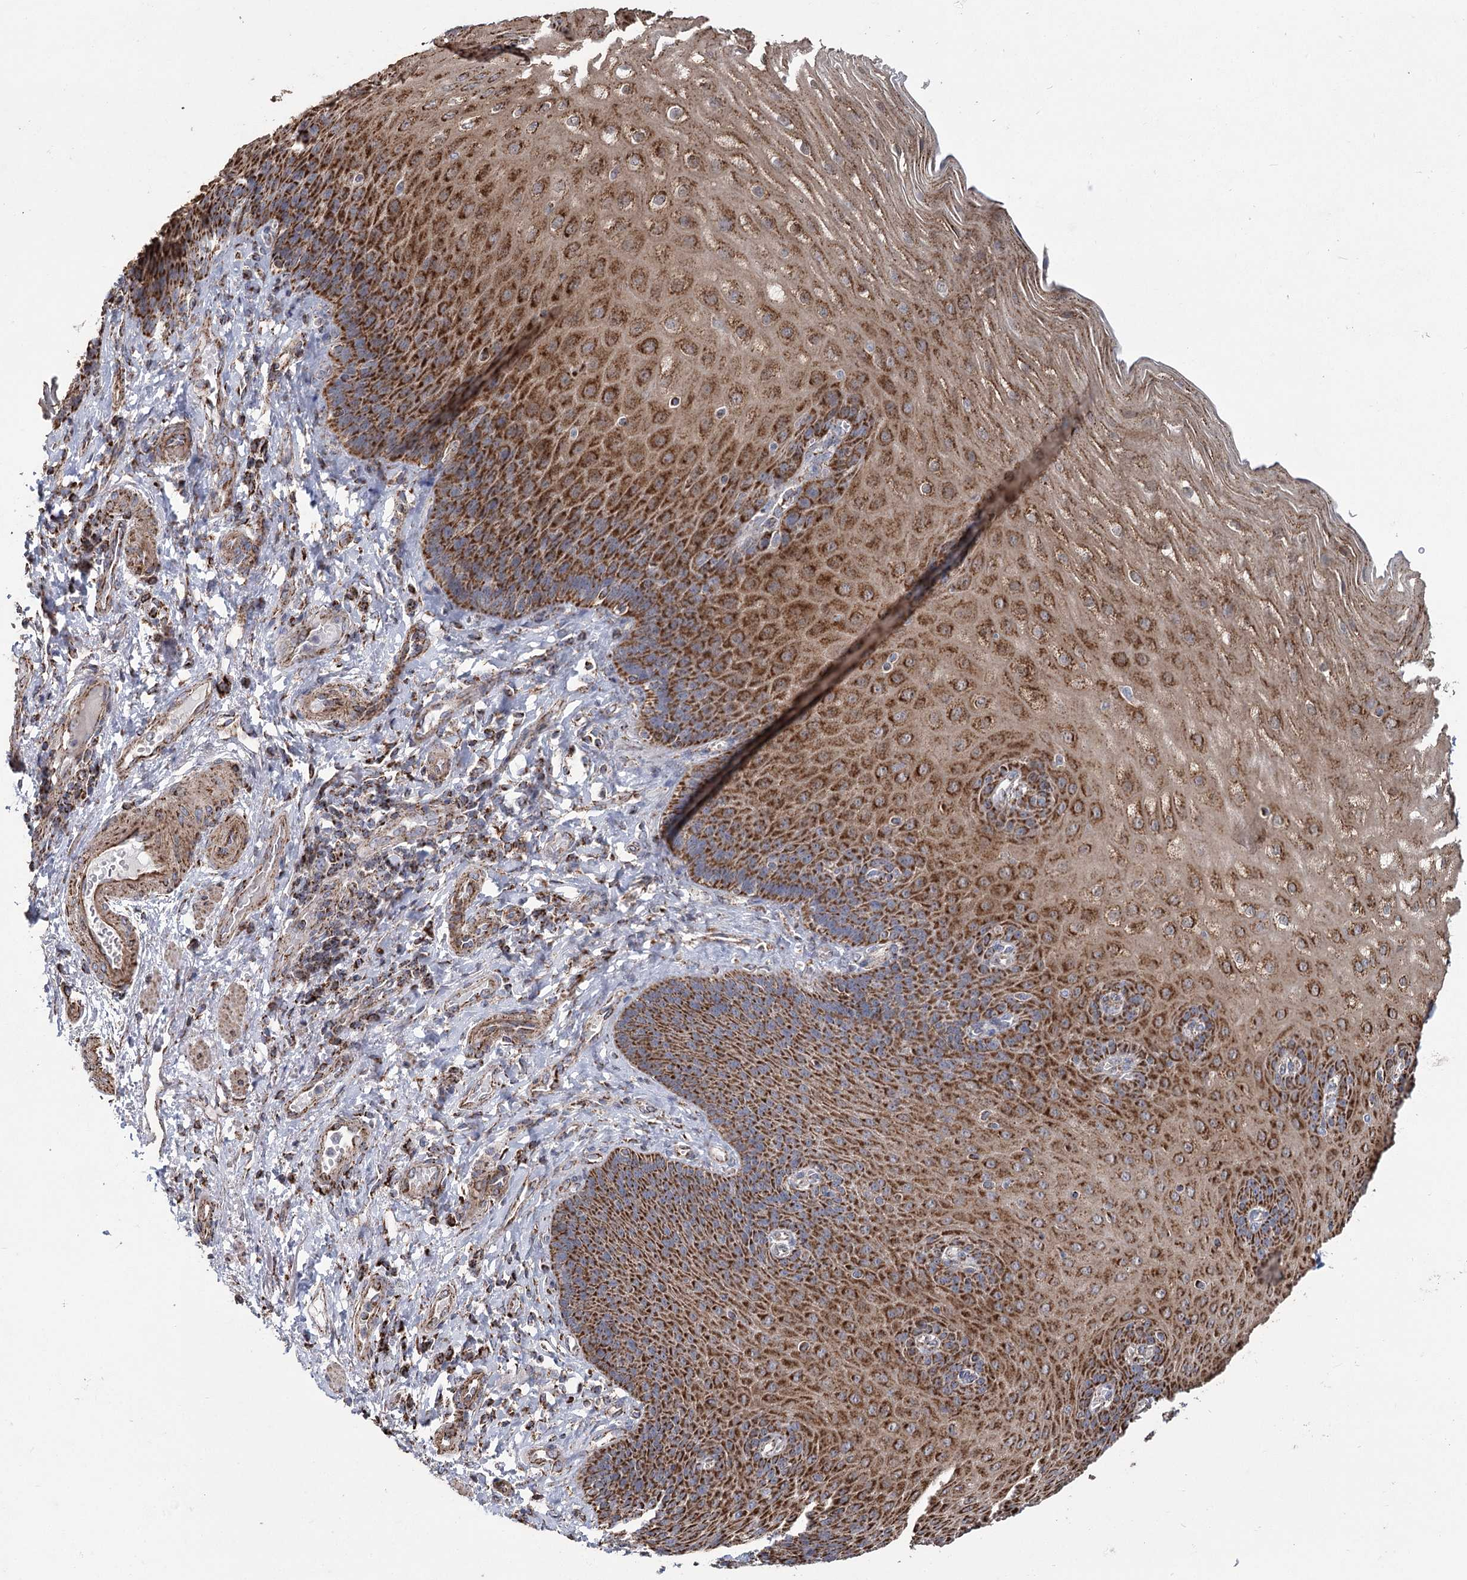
{"staining": {"intensity": "strong", "quantity": ">75%", "location": "cytoplasmic/membranous"}, "tissue": "esophagus", "cell_type": "Squamous epithelial cells", "image_type": "normal", "snomed": [{"axis": "morphology", "description": "Normal tissue, NOS"}, {"axis": "topography", "description": "Esophagus"}], "caption": "This histopathology image exhibits immunohistochemistry (IHC) staining of benign esophagus, with high strong cytoplasmic/membranous positivity in approximately >75% of squamous epithelial cells.", "gene": "RANBP3L", "patient": {"sex": "male", "age": 54}}